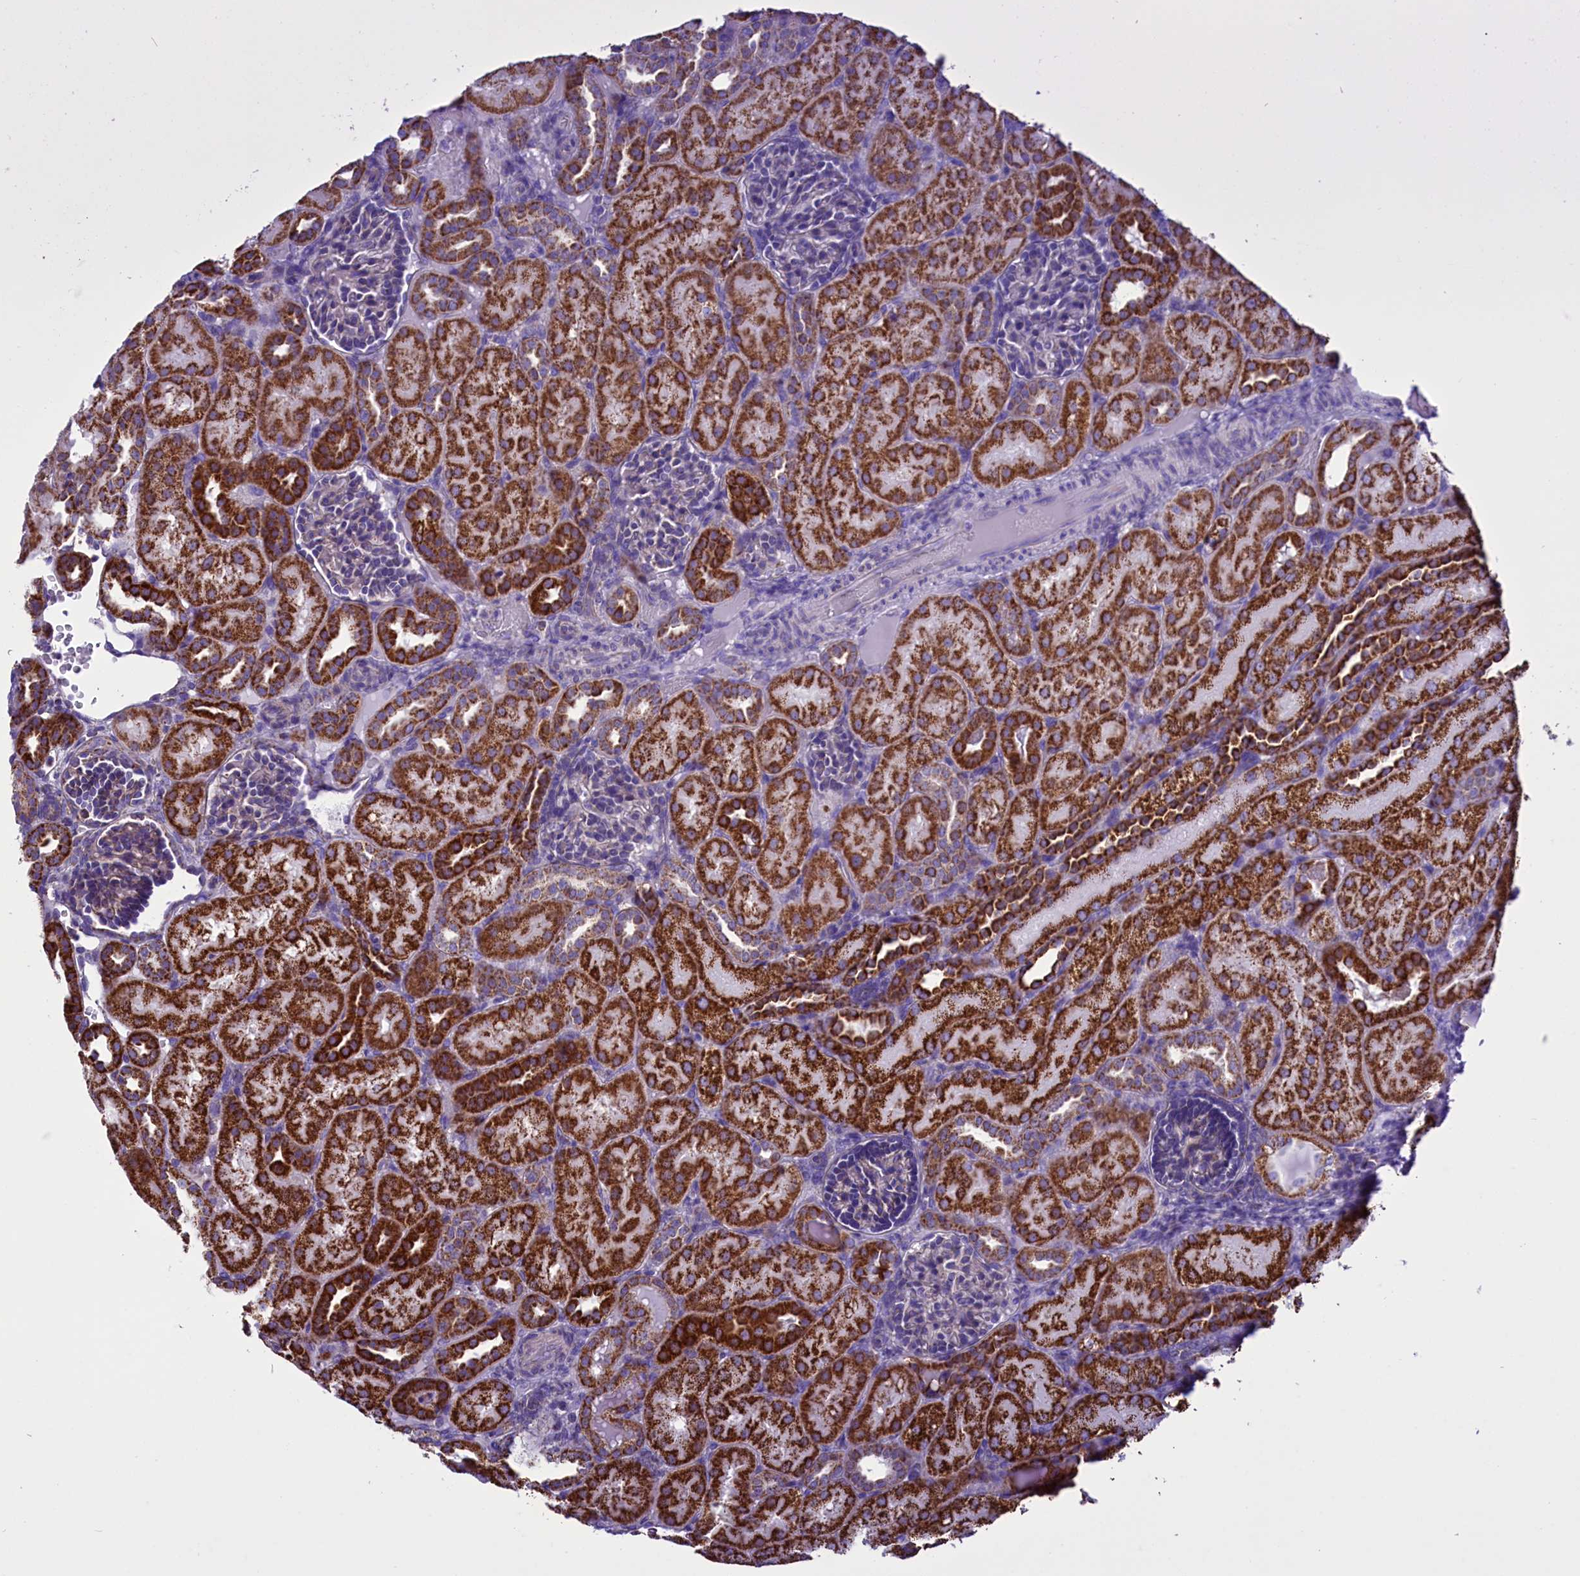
{"staining": {"intensity": "weak", "quantity": "<25%", "location": "cytoplasmic/membranous"}, "tissue": "kidney", "cell_type": "Cells in glomeruli", "image_type": "normal", "snomed": [{"axis": "morphology", "description": "Normal tissue, NOS"}, {"axis": "topography", "description": "Kidney"}], "caption": "An IHC photomicrograph of benign kidney is shown. There is no staining in cells in glomeruli of kidney. Nuclei are stained in blue.", "gene": "ICA1L", "patient": {"sex": "male", "age": 1}}